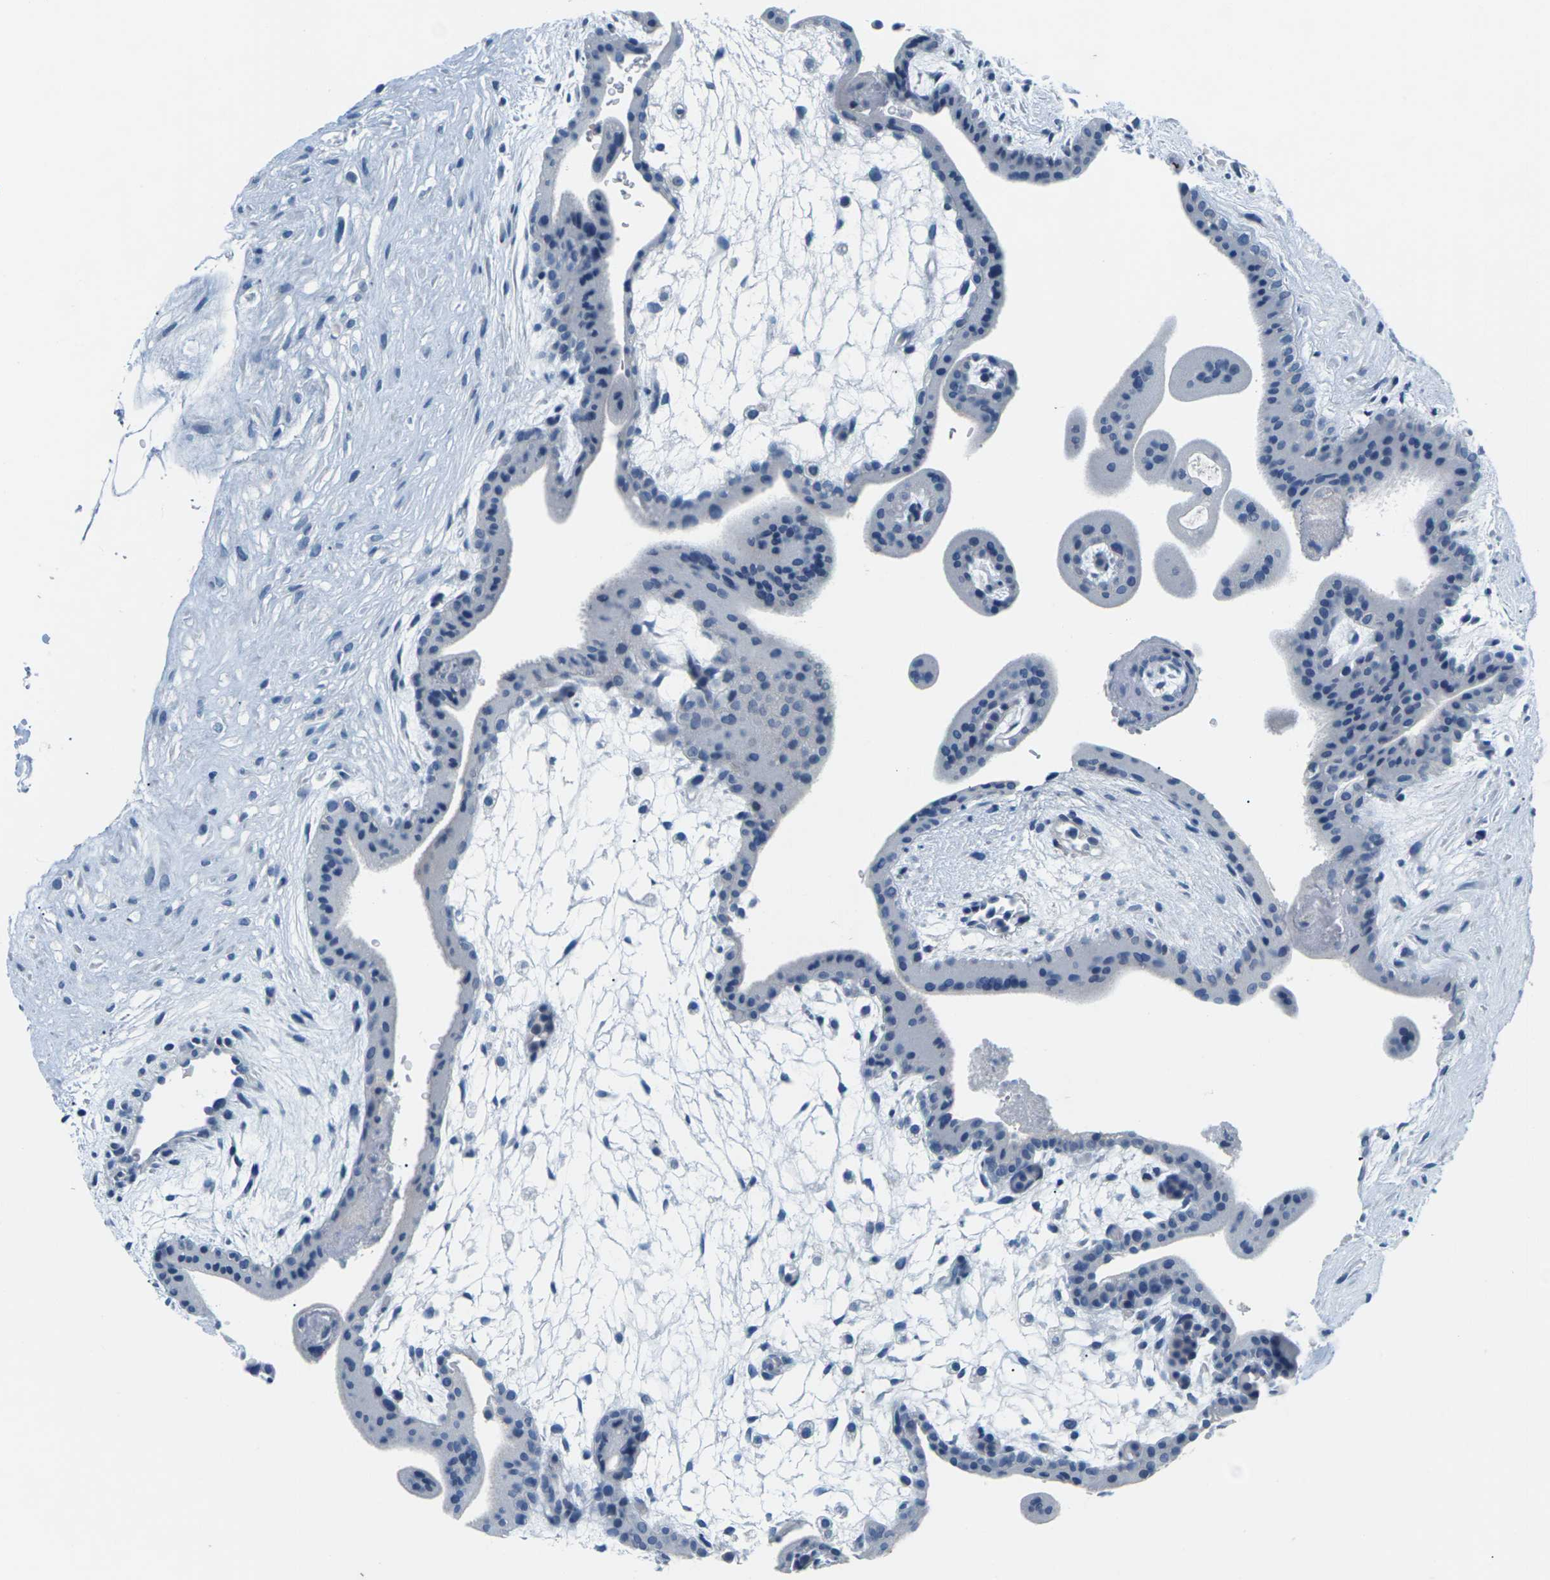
{"staining": {"intensity": "negative", "quantity": "none", "location": "none"}, "tissue": "placenta", "cell_type": "Trophoblastic cells", "image_type": "normal", "snomed": [{"axis": "morphology", "description": "Normal tissue, NOS"}, {"axis": "topography", "description": "Placenta"}], "caption": "DAB (3,3'-diaminobenzidine) immunohistochemical staining of unremarkable human placenta displays no significant positivity in trophoblastic cells. (Brightfield microscopy of DAB (3,3'-diaminobenzidine) immunohistochemistry at high magnification).", "gene": "UMOD", "patient": {"sex": "female", "age": 35}}